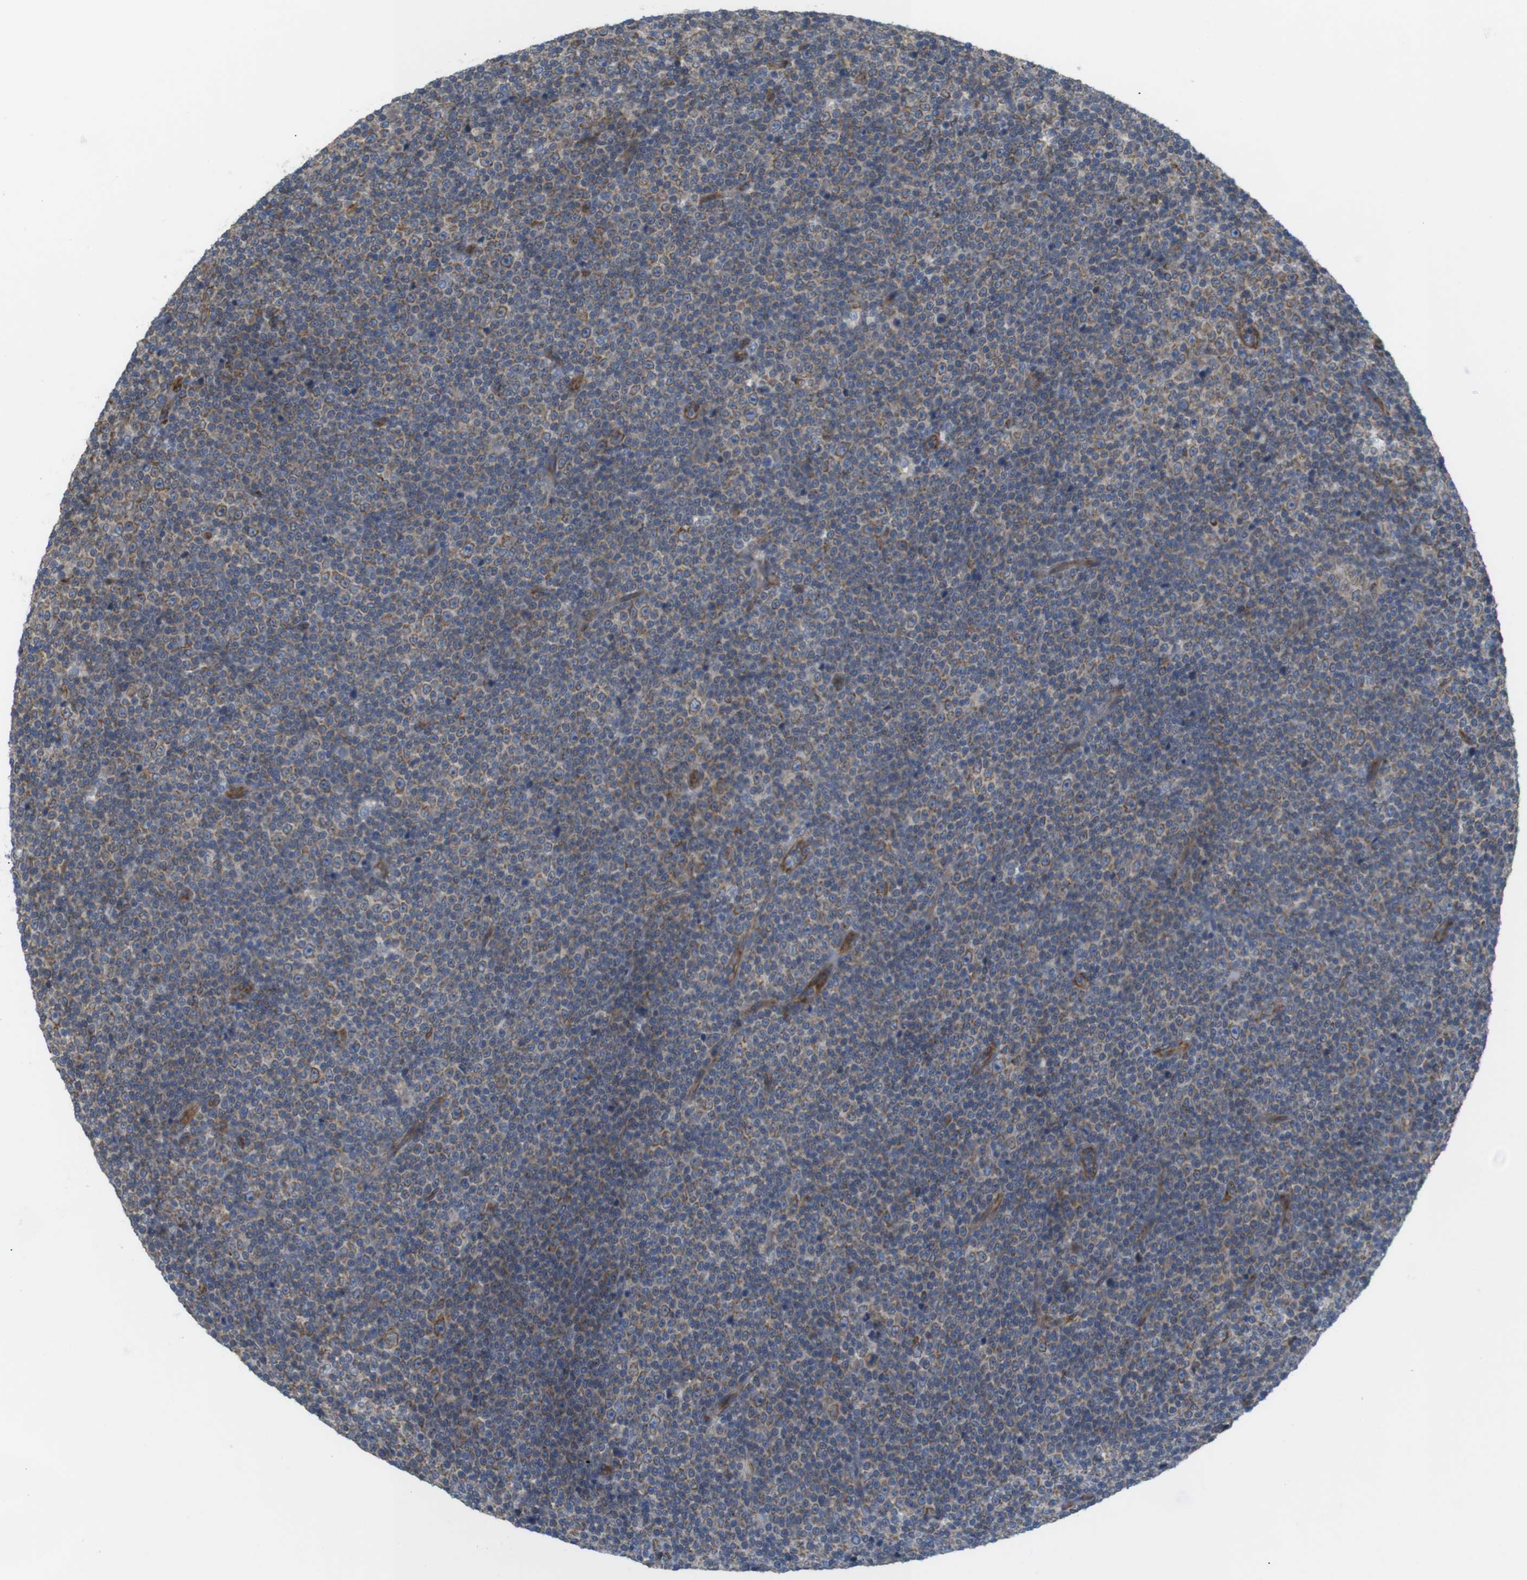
{"staining": {"intensity": "moderate", "quantity": "25%-75%", "location": "cytoplasmic/membranous"}, "tissue": "lymphoma", "cell_type": "Tumor cells", "image_type": "cancer", "snomed": [{"axis": "morphology", "description": "Malignant lymphoma, non-Hodgkin's type, Low grade"}, {"axis": "topography", "description": "Lymph node"}], "caption": "Immunohistochemistry staining of low-grade malignant lymphoma, non-Hodgkin's type, which displays medium levels of moderate cytoplasmic/membranous expression in about 25%-75% of tumor cells indicating moderate cytoplasmic/membranous protein positivity. The staining was performed using DAB (3,3'-diaminobenzidine) (brown) for protein detection and nuclei were counterstained in hematoxylin (blue).", "gene": "PCNX2", "patient": {"sex": "female", "age": 67}}